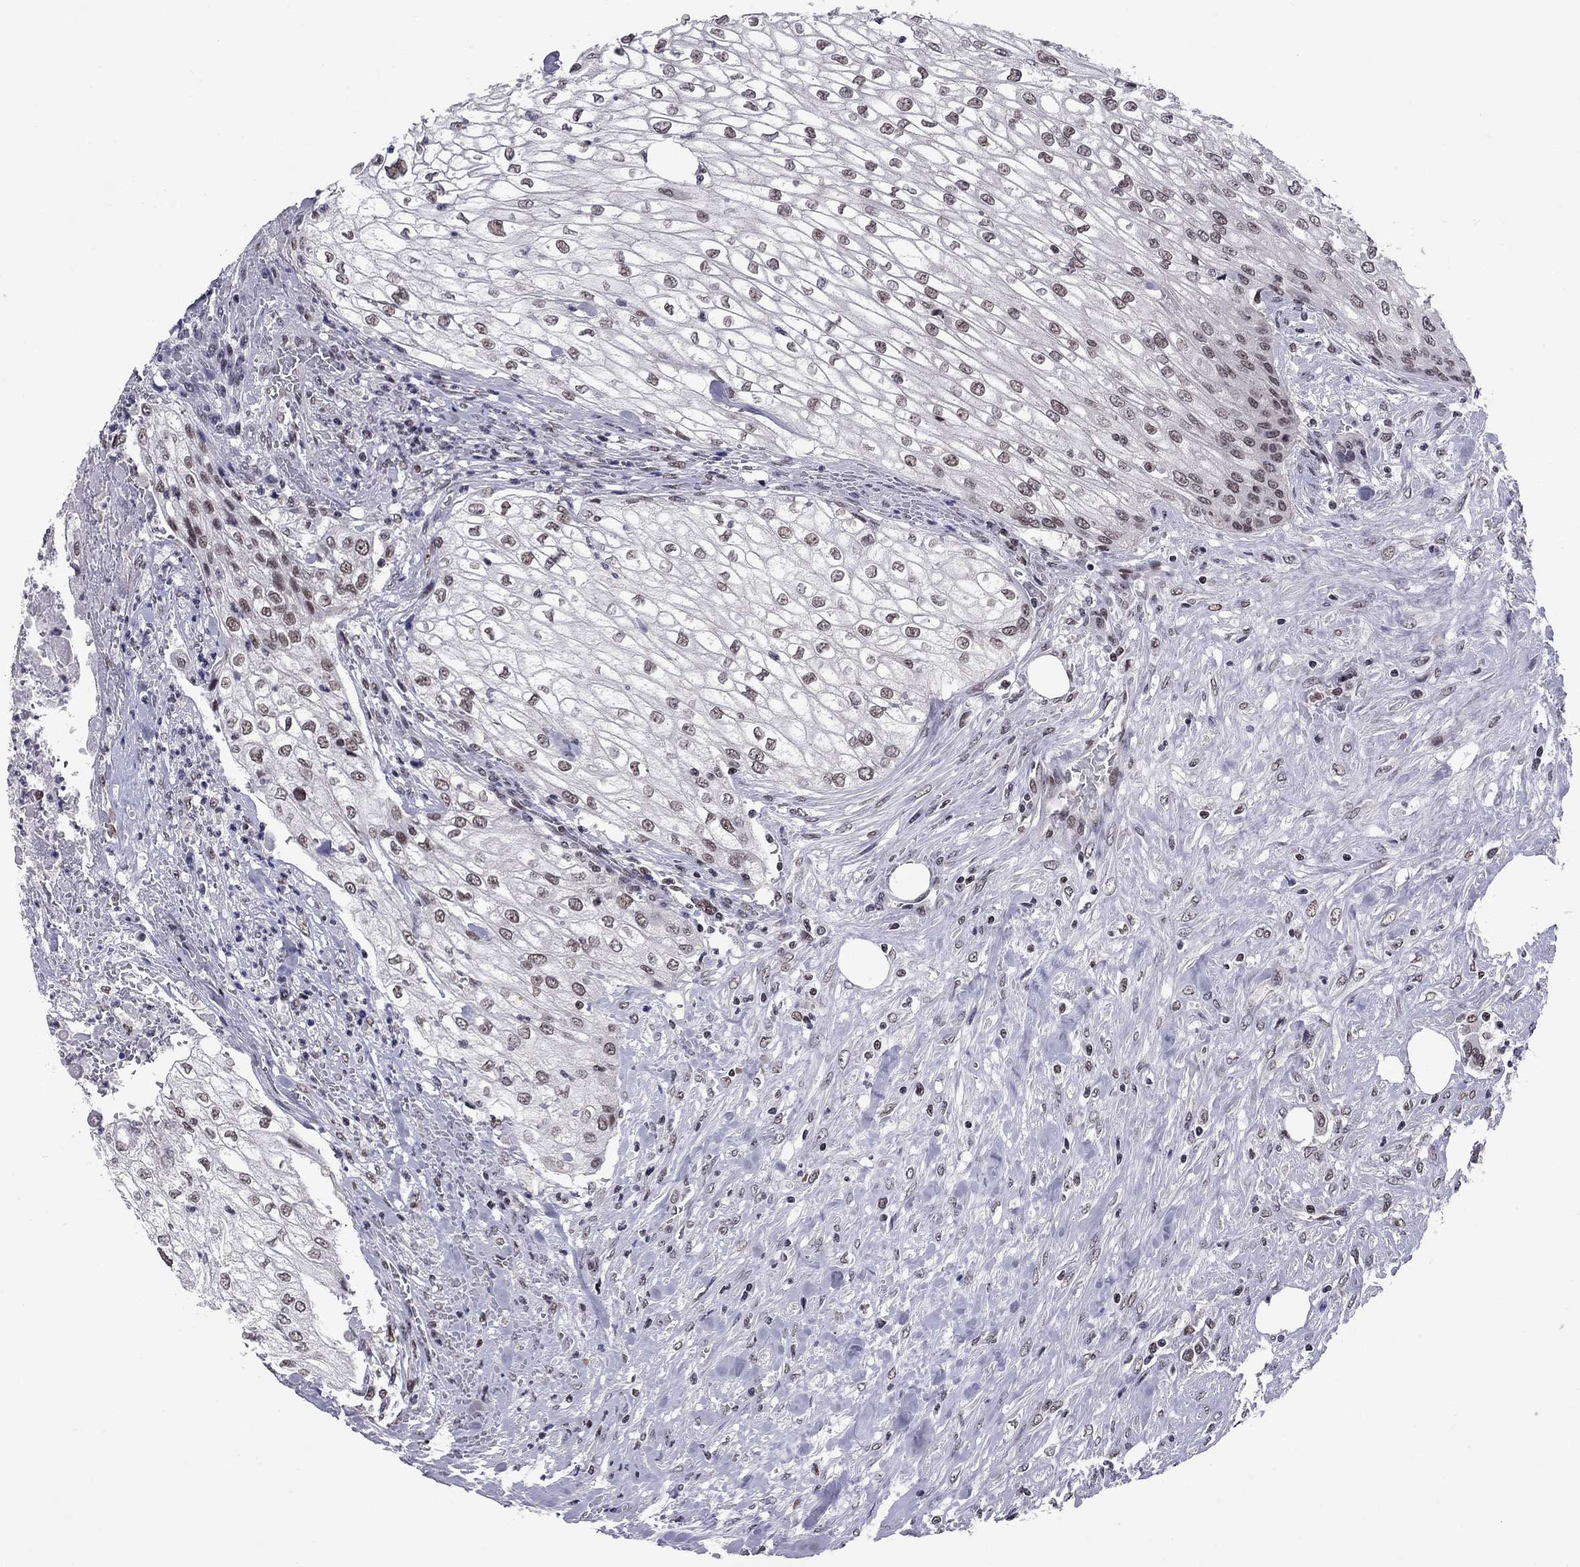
{"staining": {"intensity": "weak", "quantity": "<25%", "location": "nuclear"}, "tissue": "urothelial cancer", "cell_type": "Tumor cells", "image_type": "cancer", "snomed": [{"axis": "morphology", "description": "Urothelial carcinoma, High grade"}, {"axis": "topography", "description": "Urinary bladder"}], "caption": "The immunohistochemistry image has no significant positivity in tumor cells of high-grade urothelial carcinoma tissue.", "gene": "TAF9", "patient": {"sex": "male", "age": 62}}